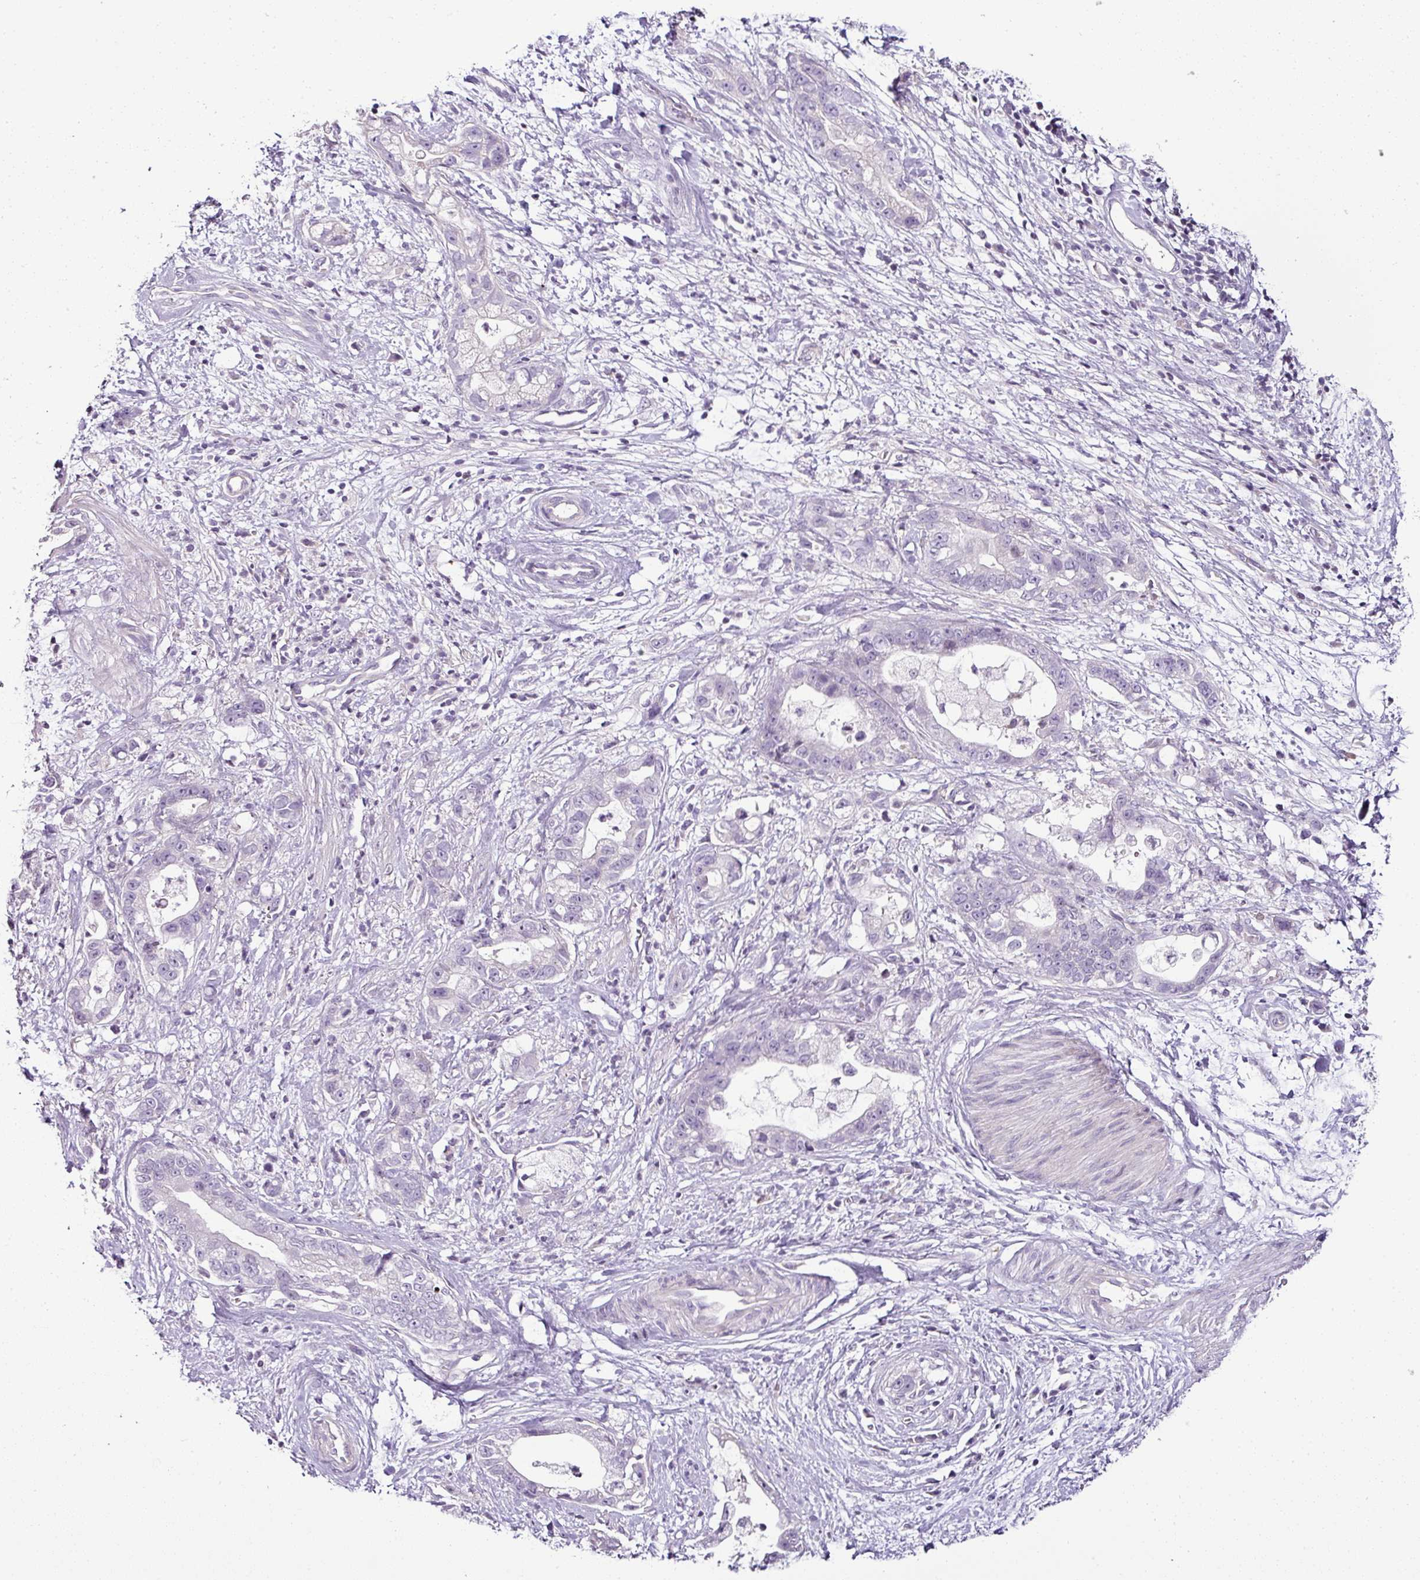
{"staining": {"intensity": "negative", "quantity": "none", "location": "none"}, "tissue": "stomach cancer", "cell_type": "Tumor cells", "image_type": "cancer", "snomed": [{"axis": "morphology", "description": "Adenocarcinoma, NOS"}, {"axis": "topography", "description": "Stomach"}], "caption": "Immunohistochemistry photomicrograph of stomach cancer stained for a protein (brown), which displays no expression in tumor cells.", "gene": "TEX30", "patient": {"sex": "male", "age": 55}}